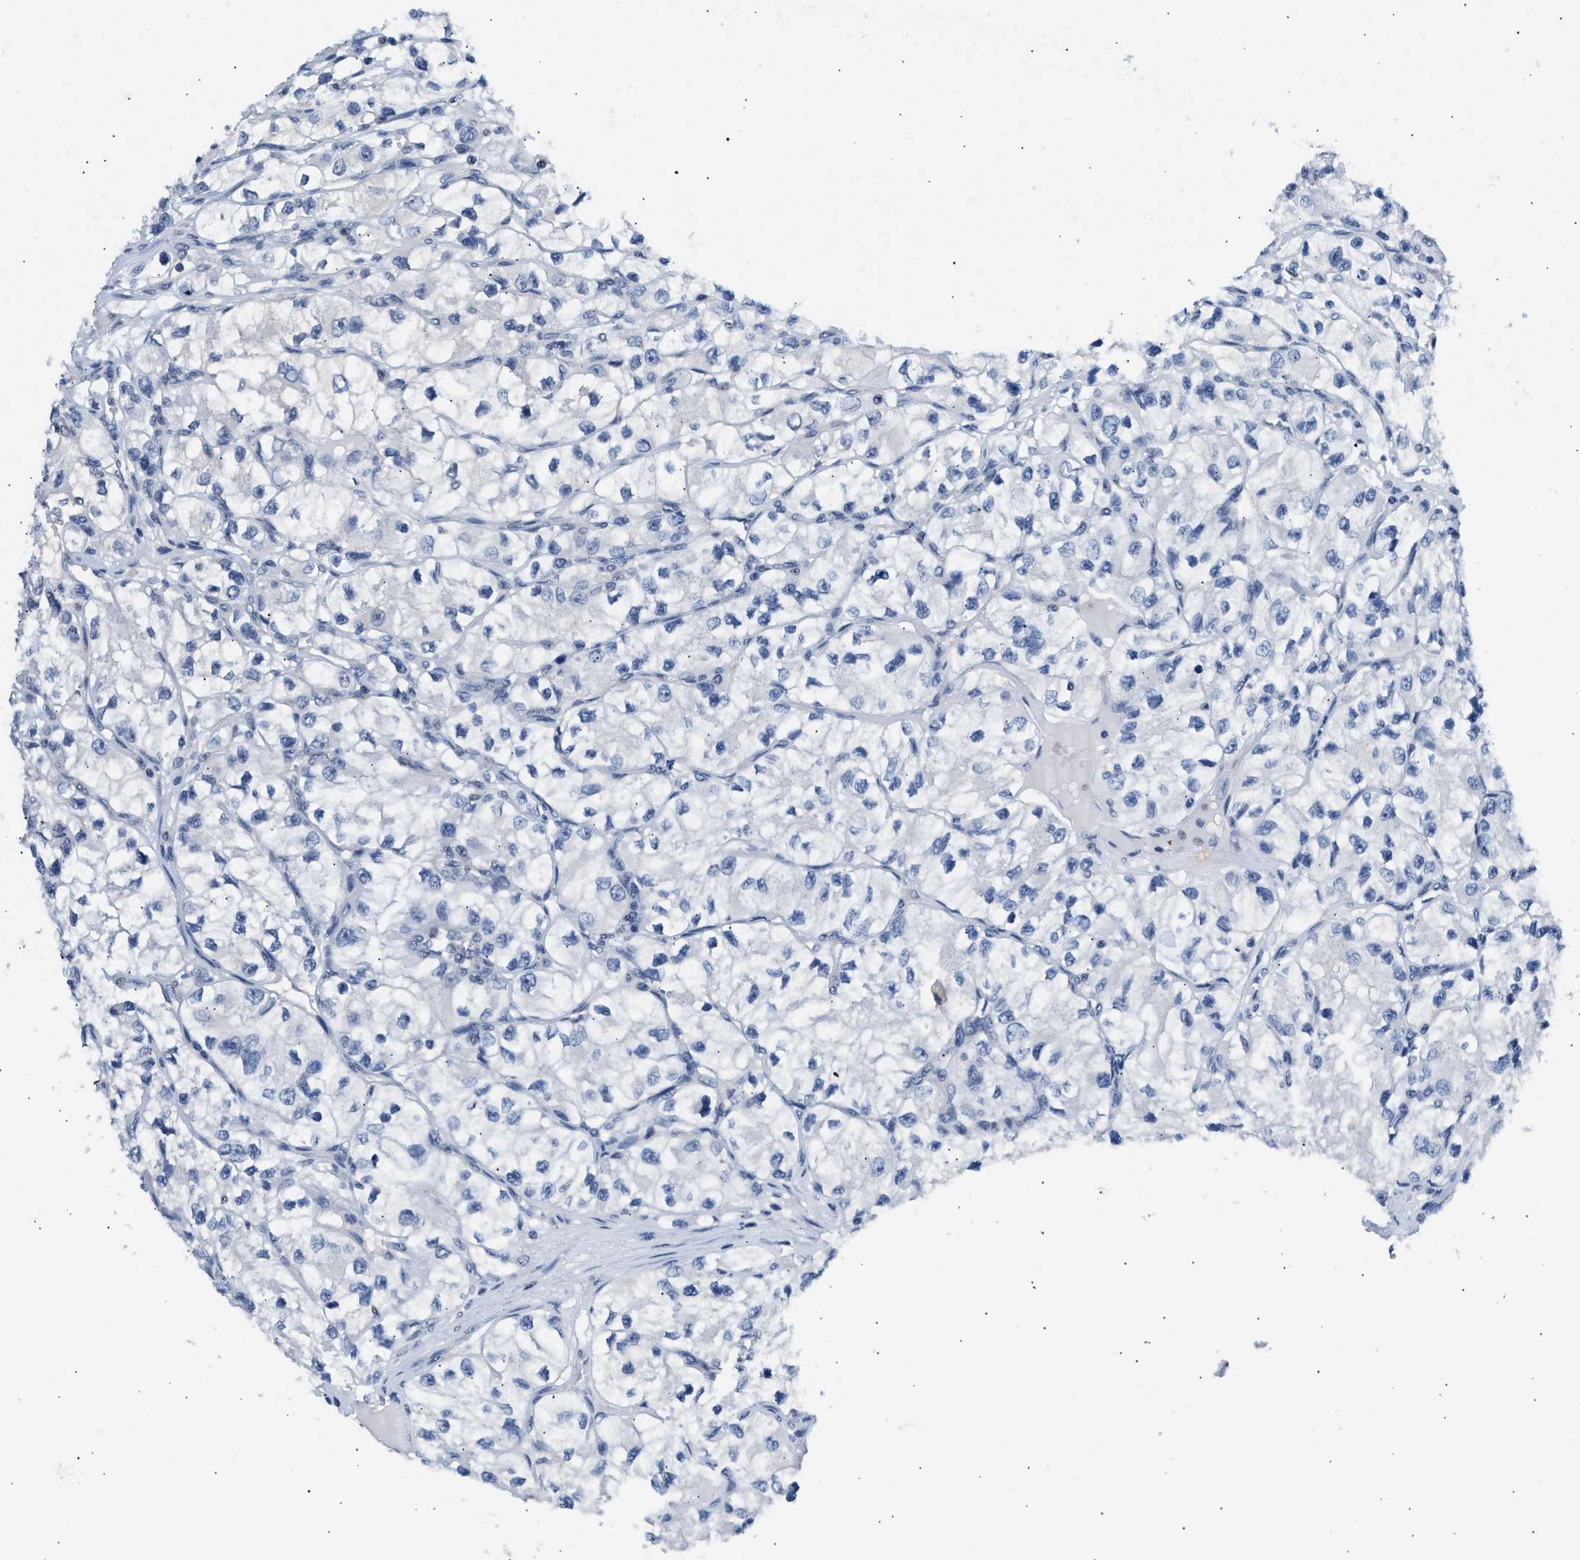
{"staining": {"intensity": "negative", "quantity": "none", "location": "none"}, "tissue": "renal cancer", "cell_type": "Tumor cells", "image_type": "cancer", "snomed": [{"axis": "morphology", "description": "Adenocarcinoma, NOS"}, {"axis": "topography", "description": "Kidney"}], "caption": "A micrograph of renal adenocarcinoma stained for a protein reveals no brown staining in tumor cells. (DAB immunohistochemistry (IHC) with hematoxylin counter stain).", "gene": "PPM1L", "patient": {"sex": "female", "age": 57}}